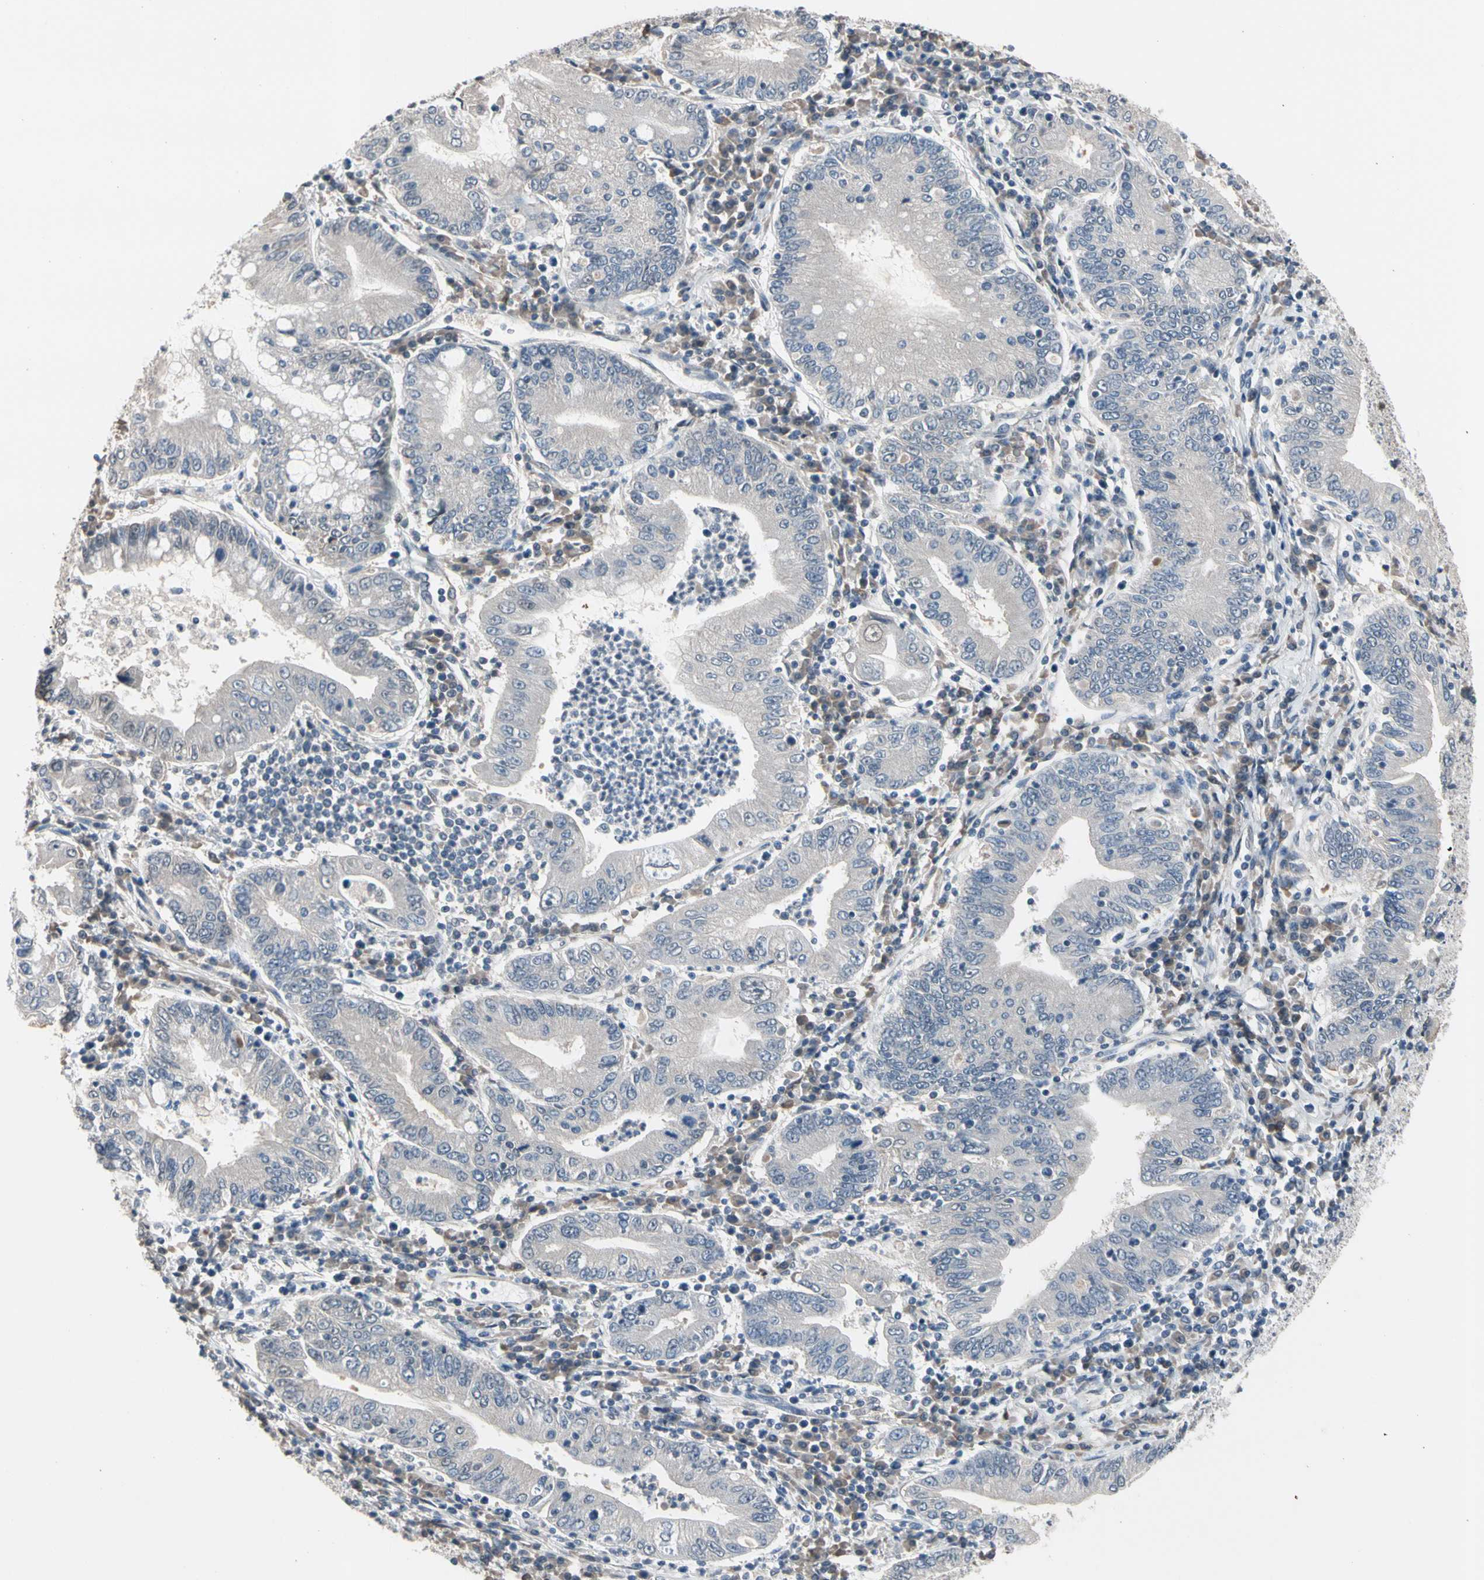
{"staining": {"intensity": "negative", "quantity": "none", "location": "none"}, "tissue": "stomach cancer", "cell_type": "Tumor cells", "image_type": "cancer", "snomed": [{"axis": "morphology", "description": "Normal tissue, NOS"}, {"axis": "morphology", "description": "Adenocarcinoma, NOS"}, {"axis": "topography", "description": "Esophagus"}, {"axis": "topography", "description": "Stomach, upper"}, {"axis": "topography", "description": "Peripheral nerve tissue"}], "caption": "An image of human adenocarcinoma (stomach) is negative for staining in tumor cells.", "gene": "SV2A", "patient": {"sex": "male", "age": 62}}